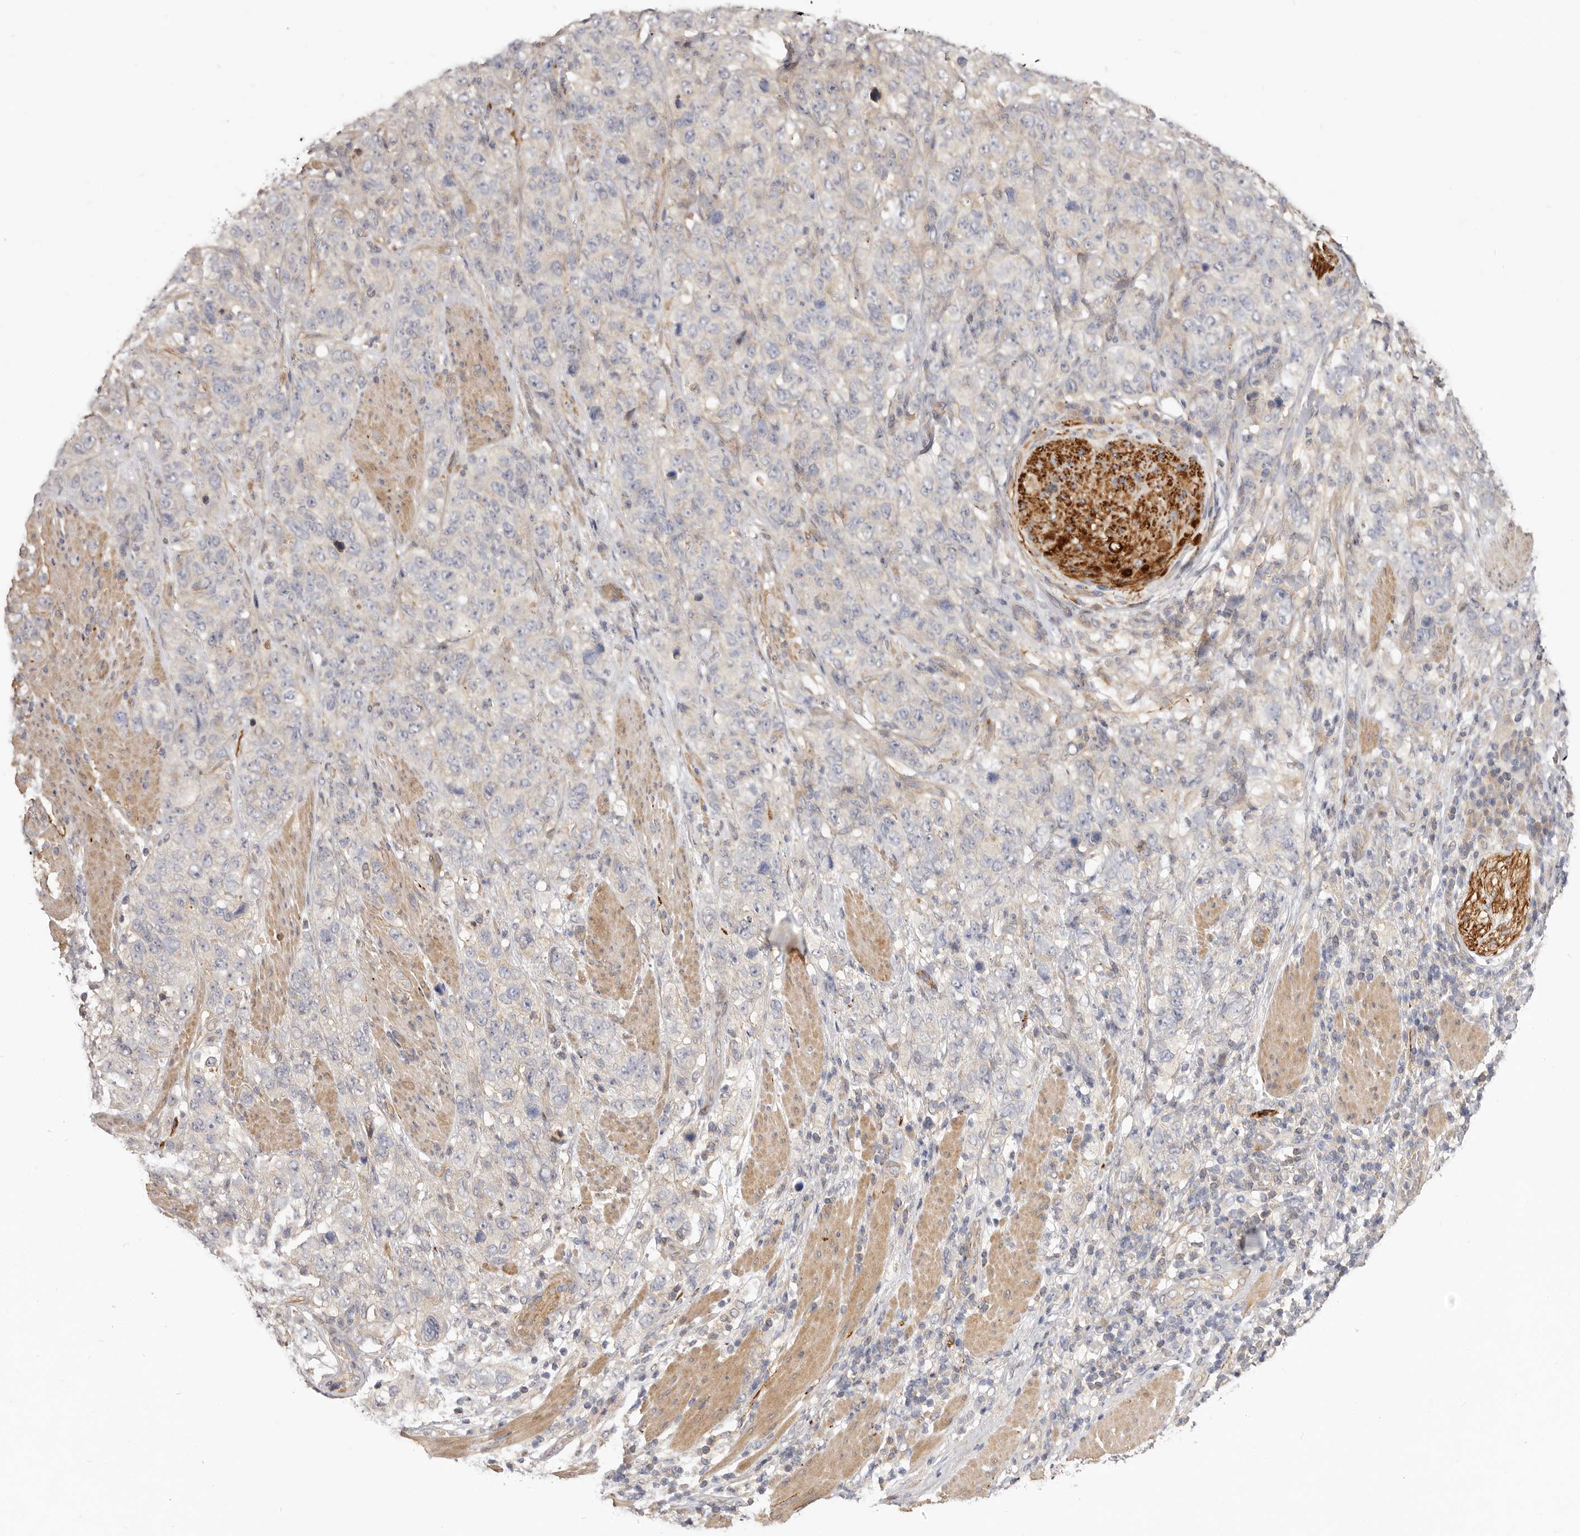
{"staining": {"intensity": "negative", "quantity": "none", "location": "none"}, "tissue": "stomach cancer", "cell_type": "Tumor cells", "image_type": "cancer", "snomed": [{"axis": "morphology", "description": "Adenocarcinoma, NOS"}, {"axis": "topography", "description": "Stomach"}], "caption": "Stomach cancer stained for a protein using IHC reveals no positivity tumor cells.", "gene": "ADAMTS9", "patient": {"sex": "male", "age": 48}}